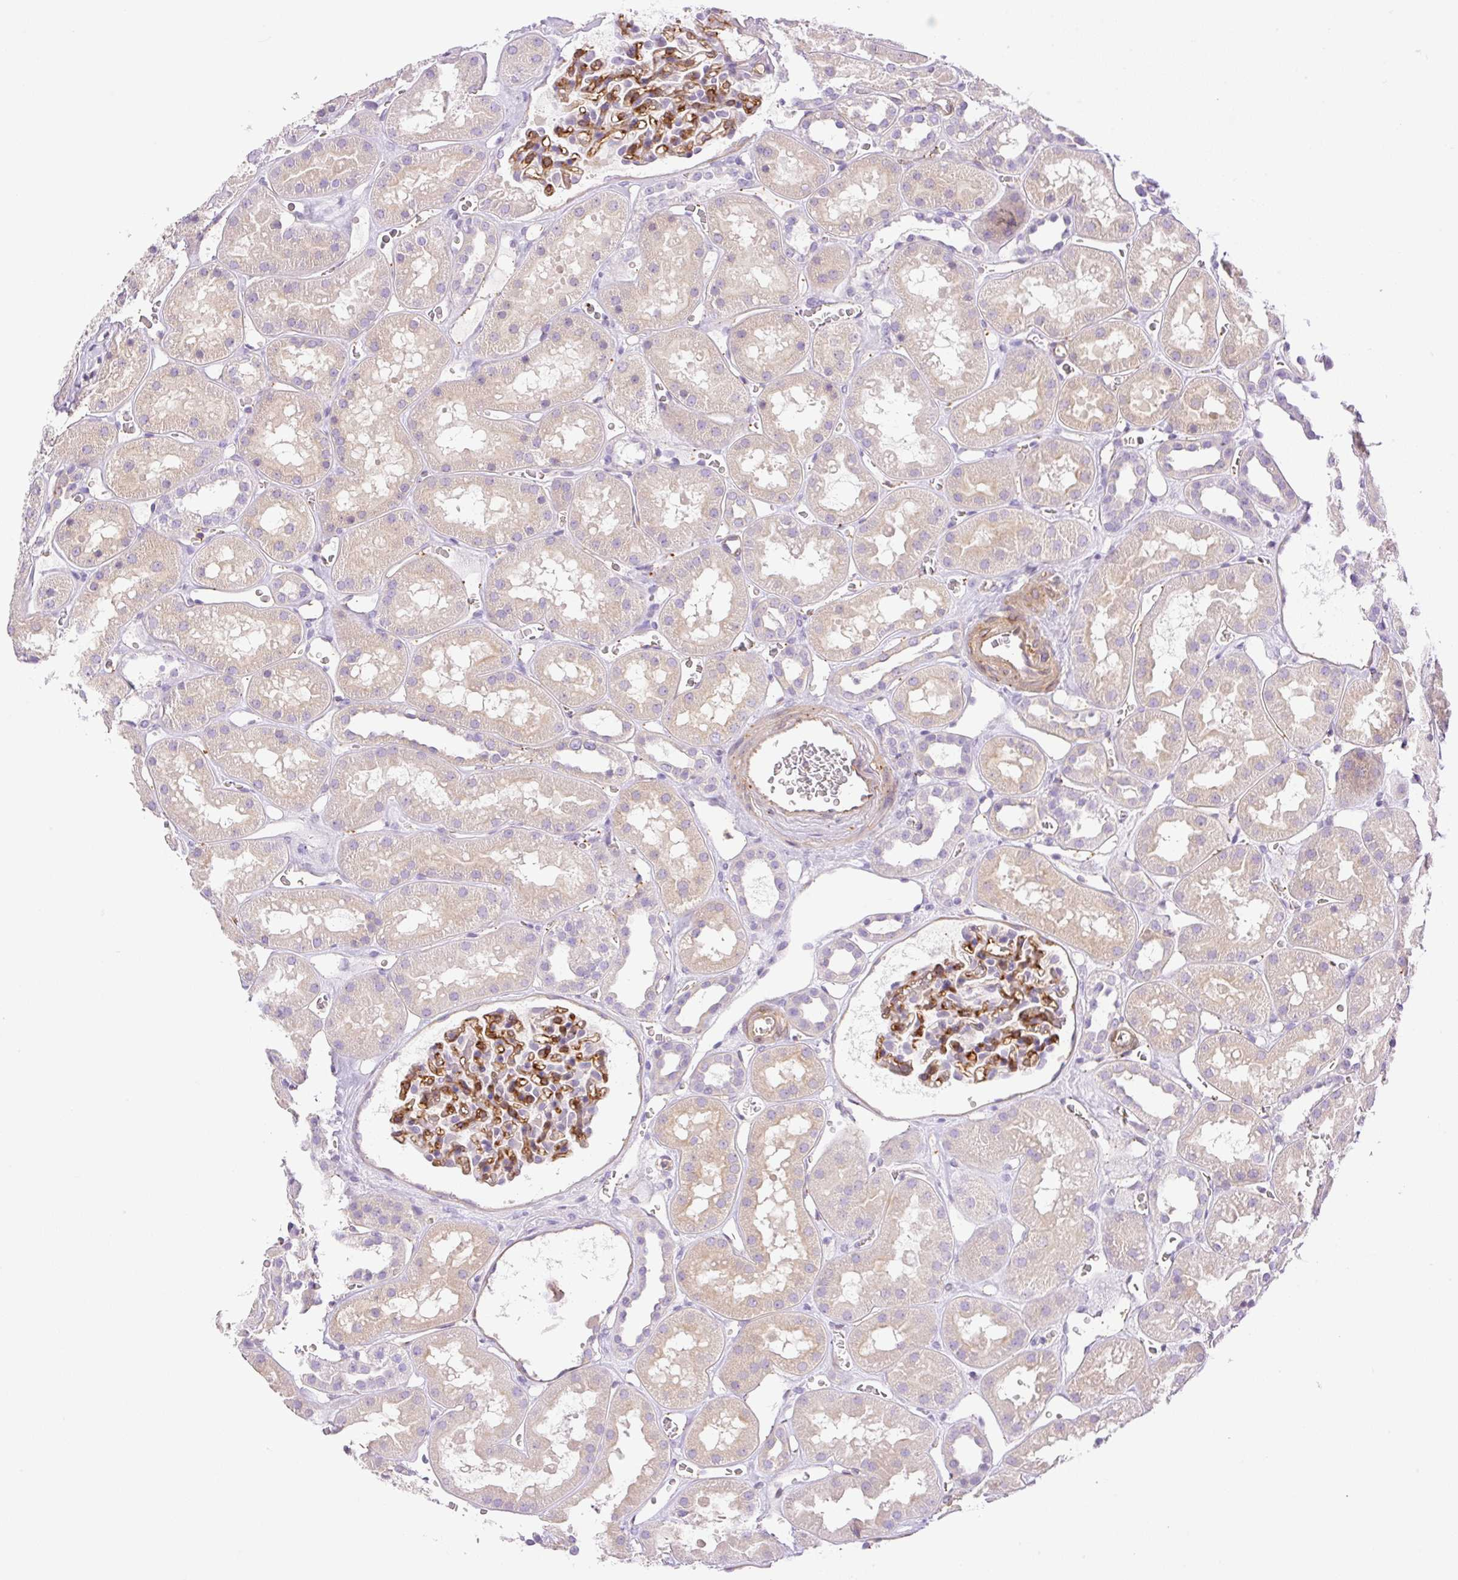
{"staining": {"intensity": "strong", "quantity": "25%-75%", "location": "cytoplasmic/membranous"}, "tissue": "kidney", "cell_type": "Cells in glomeruli", "image_type": "normal", "snomed": [{"axis": "morphology", "description": "Normal tissue, NOS"}, {"axis": "topography", "description": "Kidney"}], "caption": "Kidney stained with a brown dye reveals strong cytoplasmic/membranous positive positivity in about 25%-75% of cells in glomeruli.", "gene": "EHD1", "patient": {"sex": "female", "age": 41}}